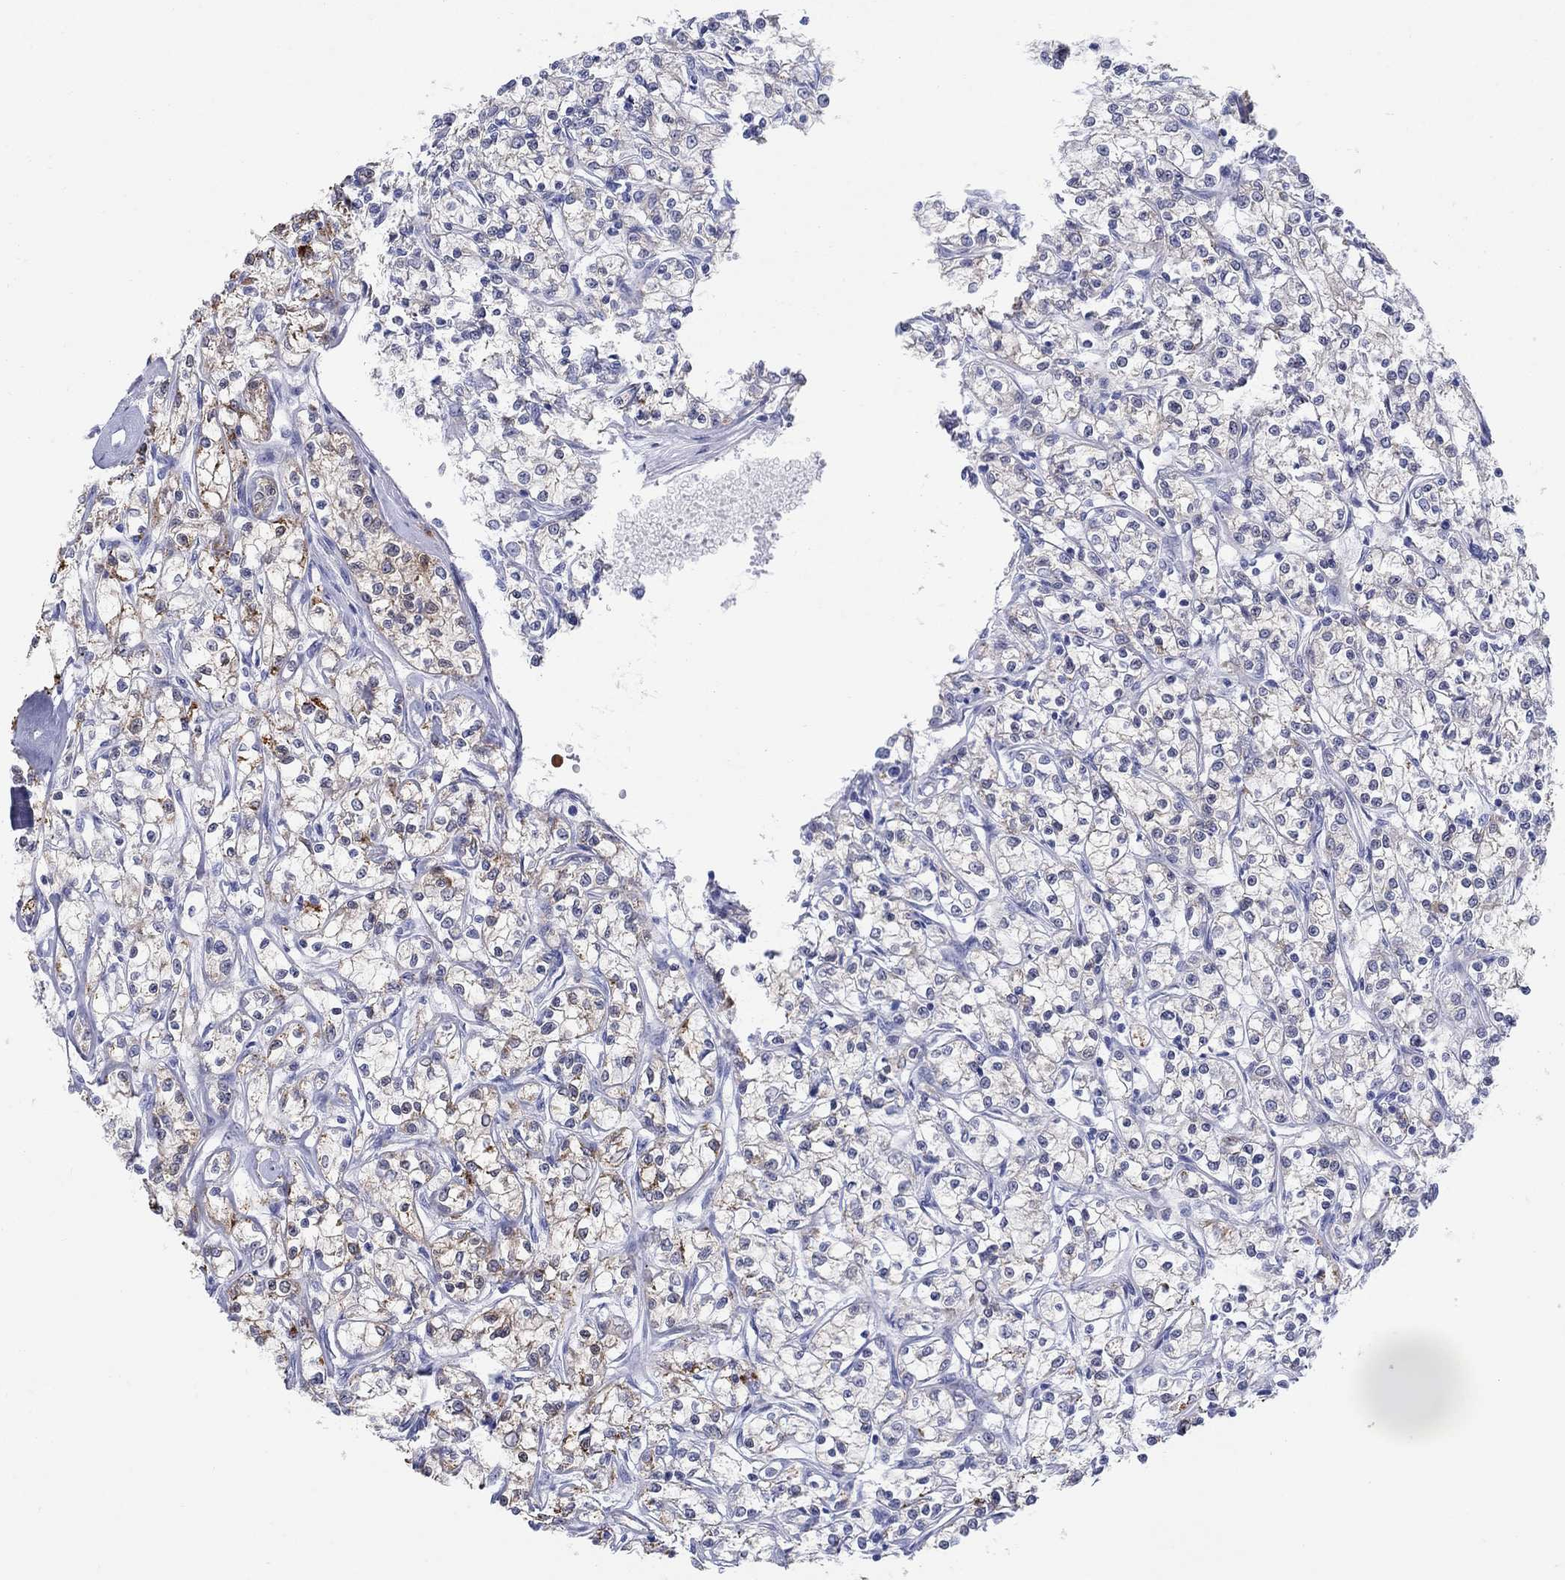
{"staining": {"intensity": "moderate", "quantity": "<25%", "location": "cytoplasmic/membranous"}, "tissue": "renal cancer", "cell_type": "Tumor cells", "image_type": "cancer", "snomed": [{"axis": "morphology", "description": "Adenocarcinoma, NOS"}, {"axis": "topography", "description": "Kidney"}], "caption": "Immunohistochemical staining of renal adenocarcinoma displays low levels of moderate cytoplasmic/membranous protein positivity in approximately <25% of tumor cells.", "gene": "AKR1C2", "patient": {"sex": "female", "age": 59}}